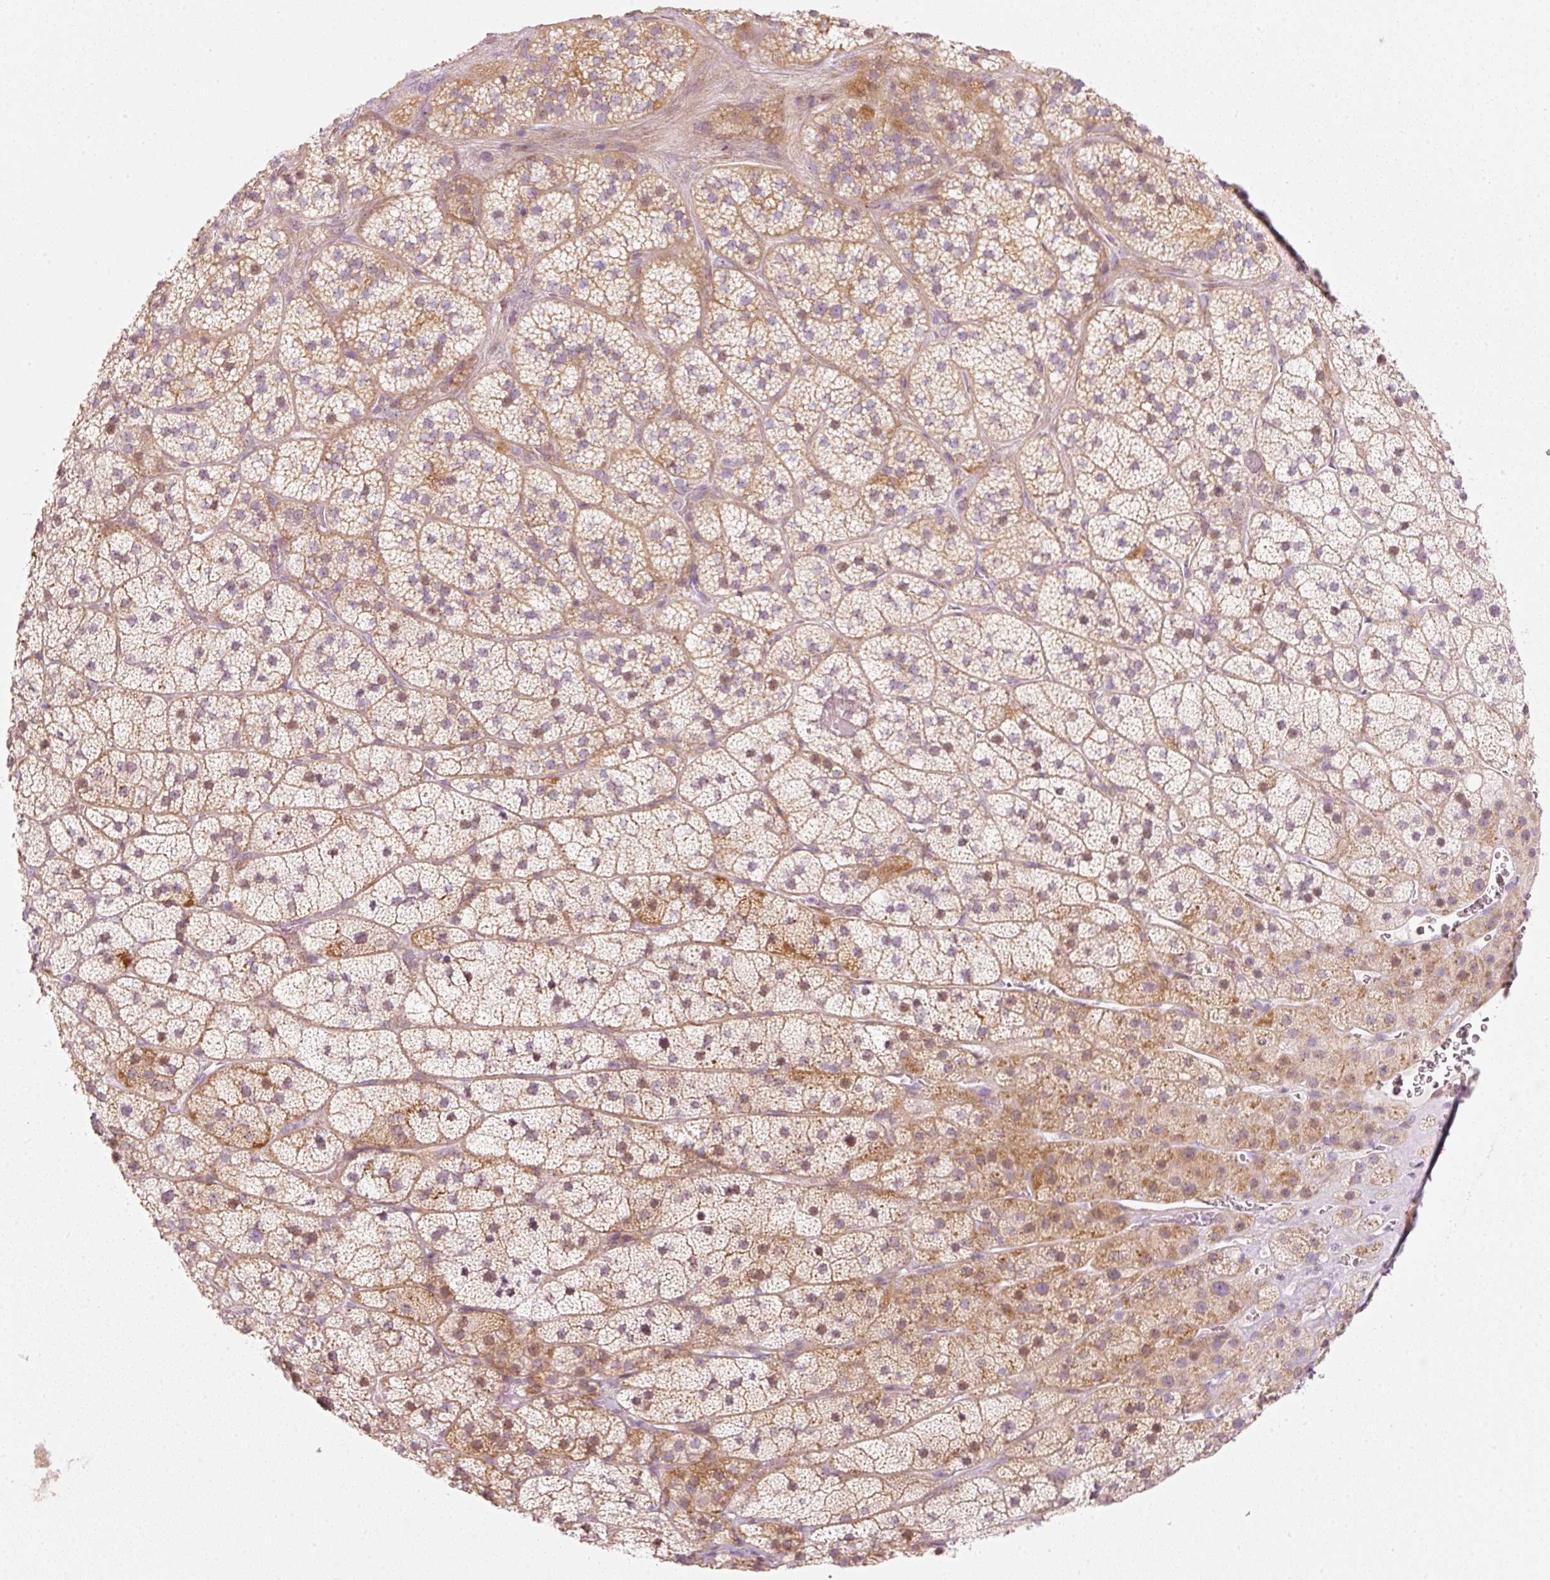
{"staining": {"intensity": "moderate", "quantity": "25%-75%", "location": "cytoplasmic/membranous"}, "tissue": "adrenal gland", "cell_type": "Glandular cells", "image_type": "normal", "snomed": [{"axis": "morphology", "description": "Normal tissue, NOS"}, {"axis": "topography", "description": "Adrenal gland"}], "caption": "Glandular cells exhibit moderate cytoplasmic/membranous positivity in approximately 25%-75% of cells in benign adrenal gland. (DAB IHC, brown staining for protein, blue staining for nuclei).", "gene": "SLC20A1", "patient": {"sex": "male", "age": 57}}